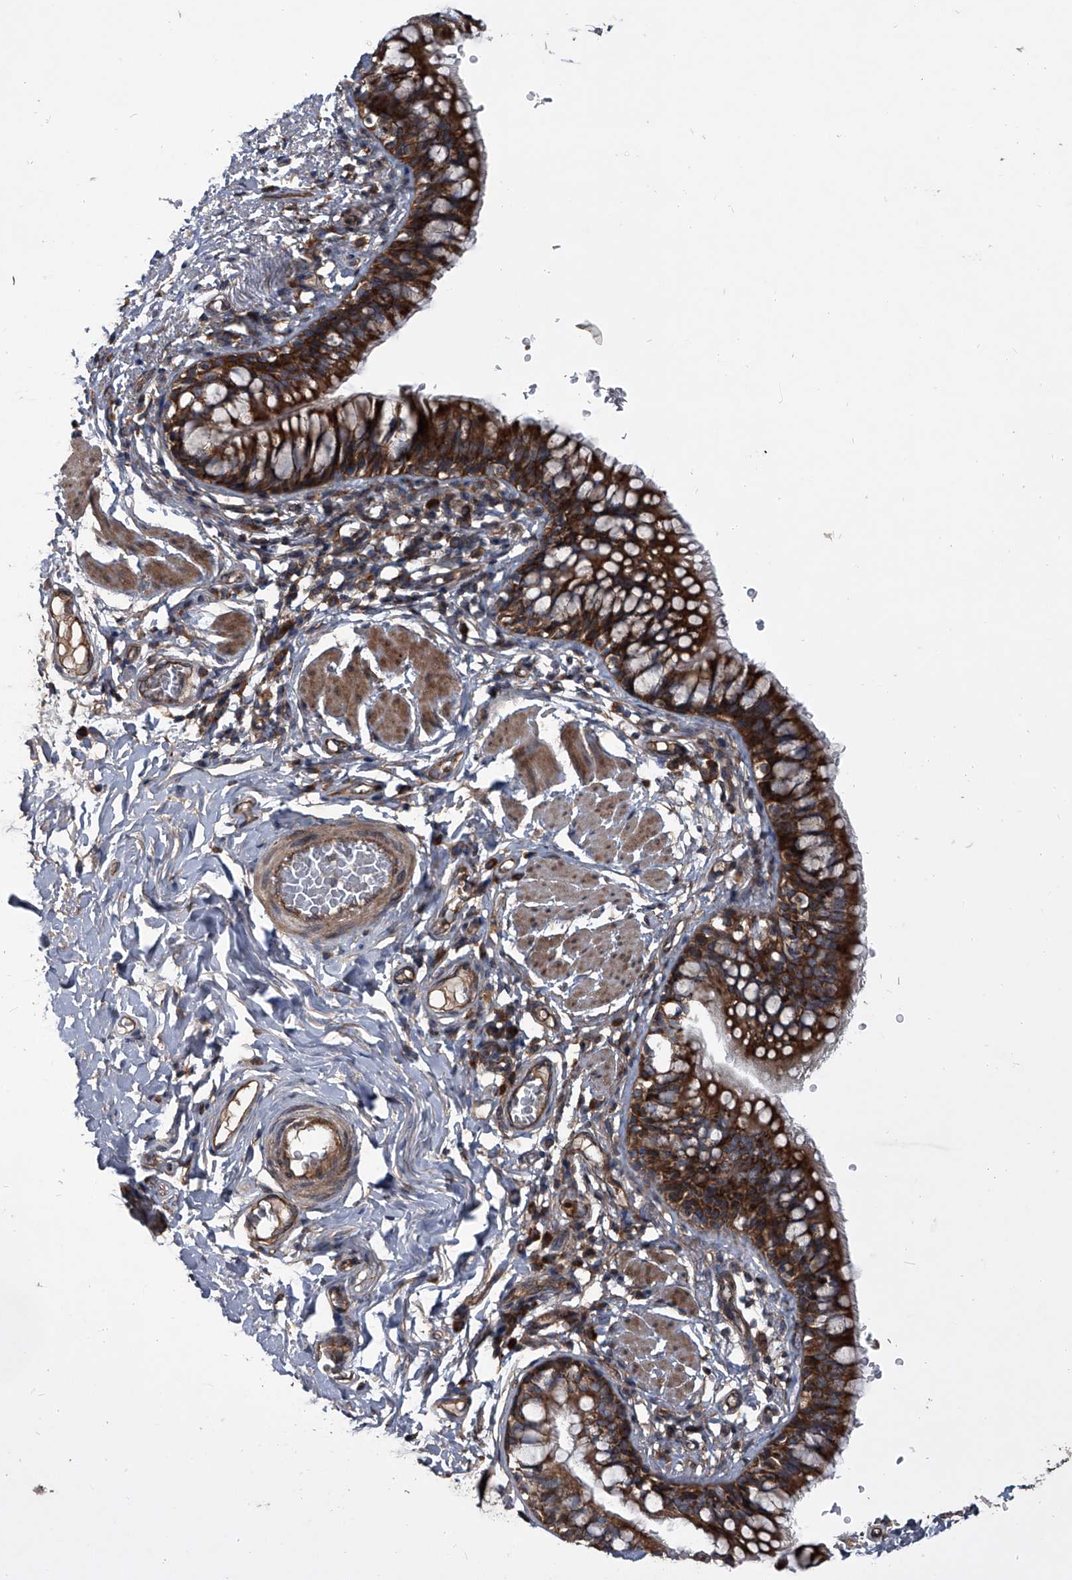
{"staining": {"intensity": "strong", "quantity": ">75%", "location": "cytoplasmic/membranous"}, "tissue": "bronchus", "cell_type": "Respiratory epithelial cells", "image_type": "normal", "snomed": [{"axis": "morphology", "description": "Normal tissue, NOS"}, {"axis": "topography", "description": "Cartilage tissue"}, {"axis": "topography", "description": "Bronchus"}], "caption": "Immunohistochemical staining of normal bronchus shows >75% levels of strong cytoplasmic/membranous protein positivity in approximately >75% of respiratory epithelial cells. (IHC, brightfield microscopy, high magnification).", "gene": "EVA1C", "patient": {"sex": "female", "age": 36}}